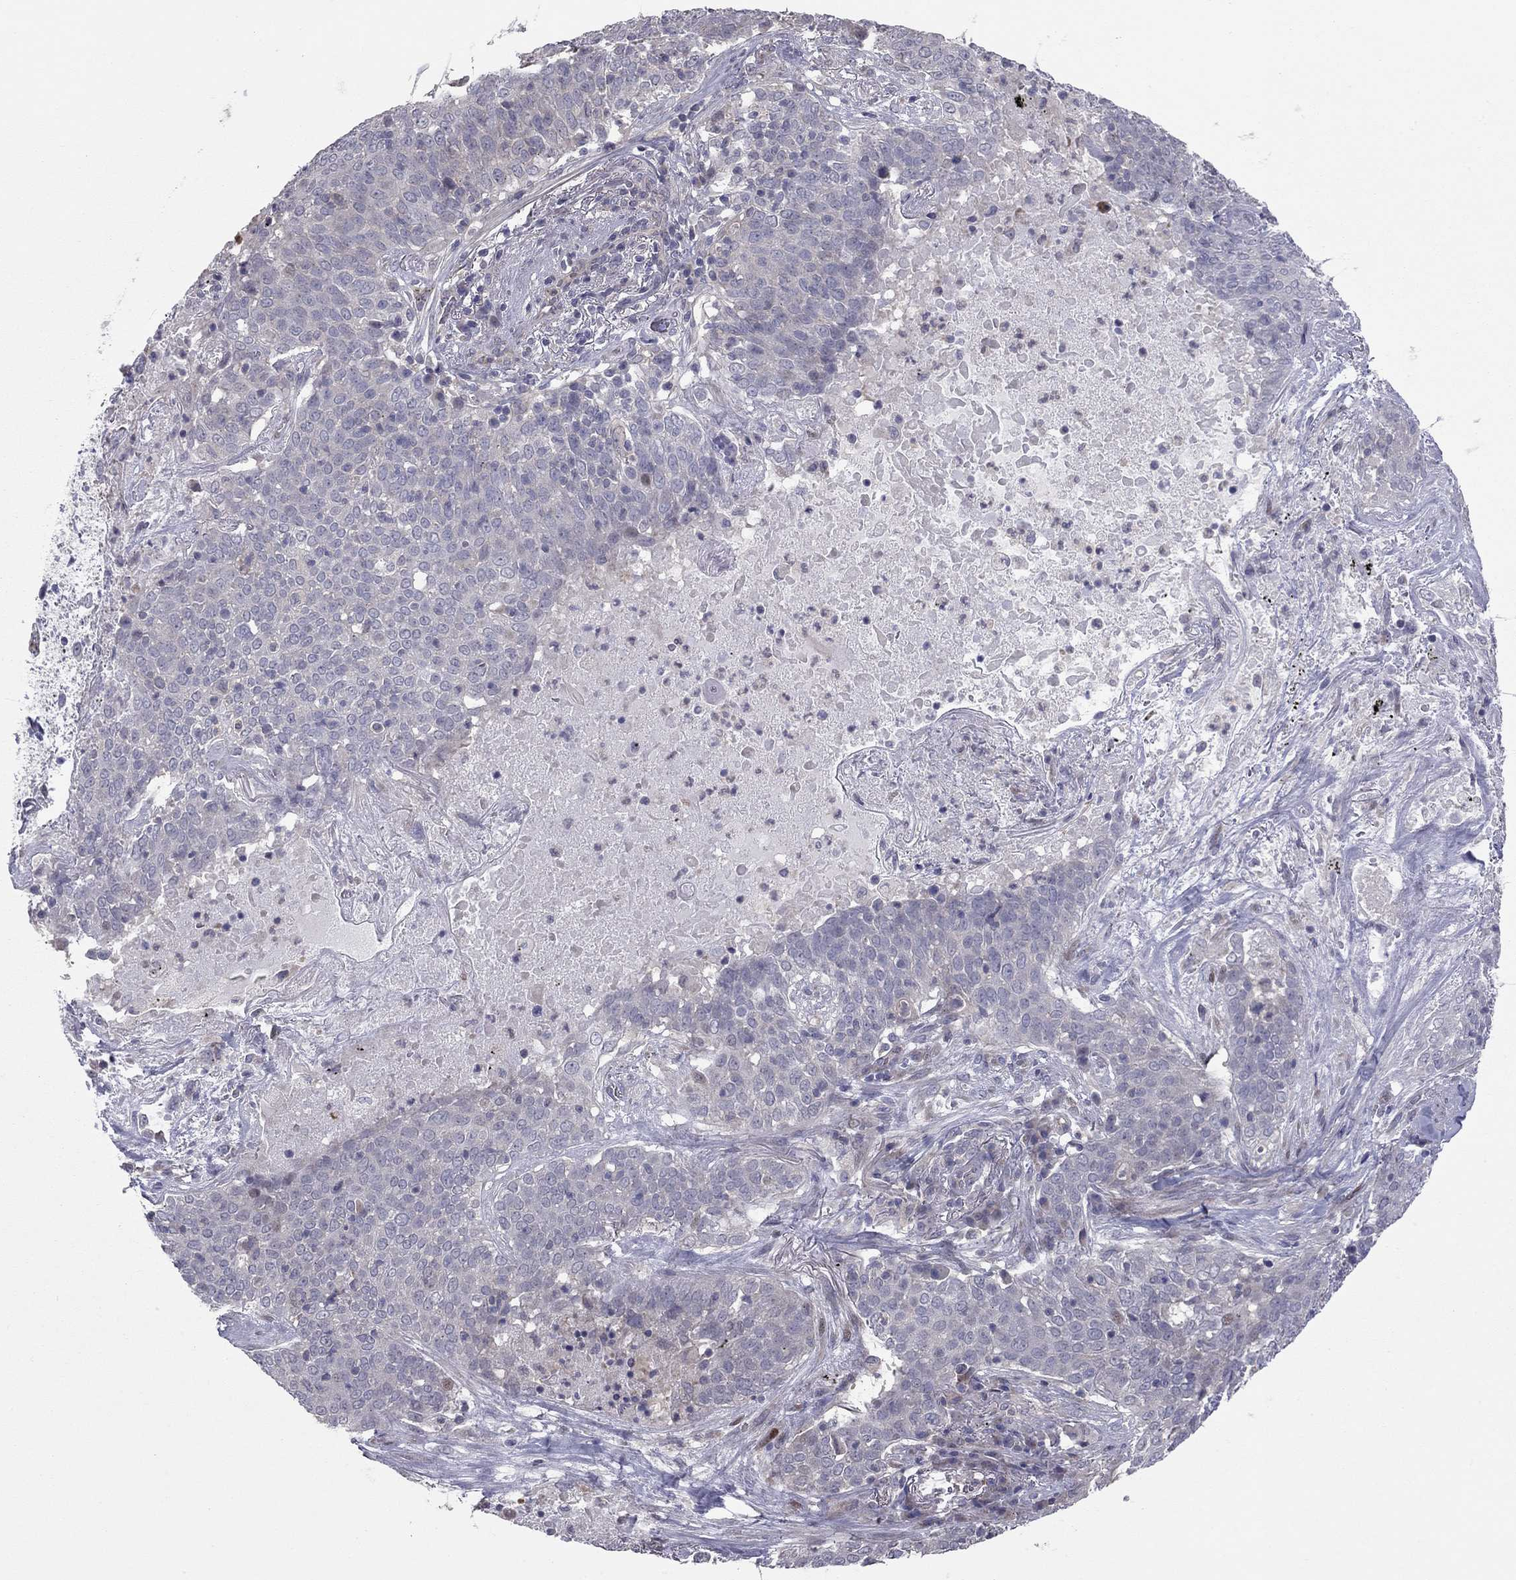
{"staining": {"intensity": "negative", "quantity": "none", "location": "none"}, "tissue": "lung cancer", "cell_type": "Tumor cells", "image_type": "cancer", "snomed": [{"axis": "morphology", "description": "Squamous cell carcinoma, NOS"}, {"axis": "topography", "description": "Lung"}], "caption": "A photomicrograph of lung cancer stained for a protein shows no brown staining in tumor cells.", "gene": "DUSP7", "patient": {"sex": "male", "age": 82}}